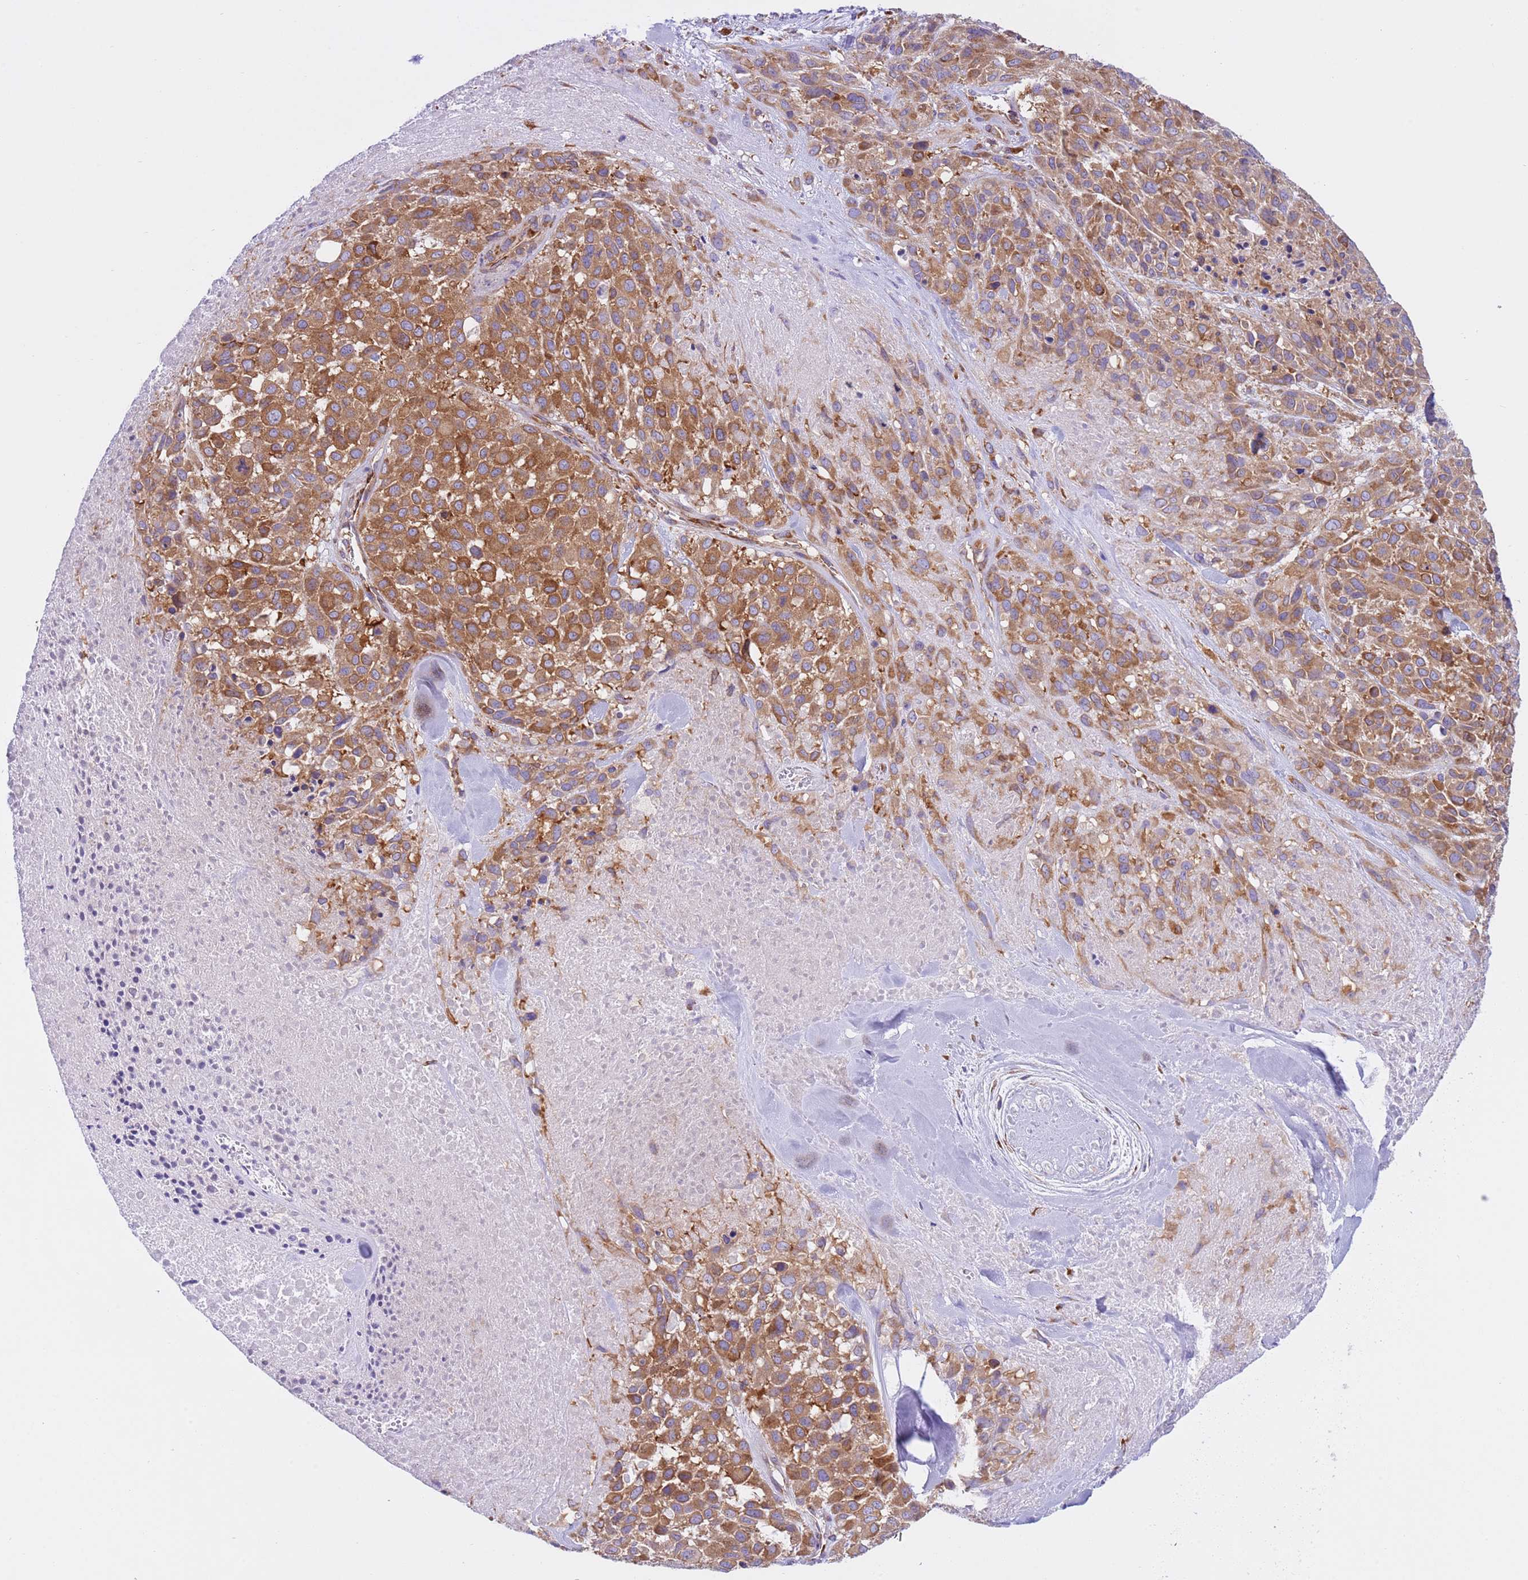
{"staining": {"intensity": "moderate", "quantity": ">75%", "location": "cytoplasmic/membranous"}, "tissue": "melanoma", "cell_type": "Tumor cells", "image_type": "cancer", "snomed": [{"axis": "morphology", "description": "Malignant melanoma, Metastatic site"}, {"axis": "topography", "description": "Skin"}], "caption": "Moderate cytoplasmic/membranous staining for a protein is seen in about >75% of tumor cells of malignant melanoma (metastatic site) using immunohistochemistry.", "gene": "VARS1", "patient": {"sex": "female", "age": 81}}